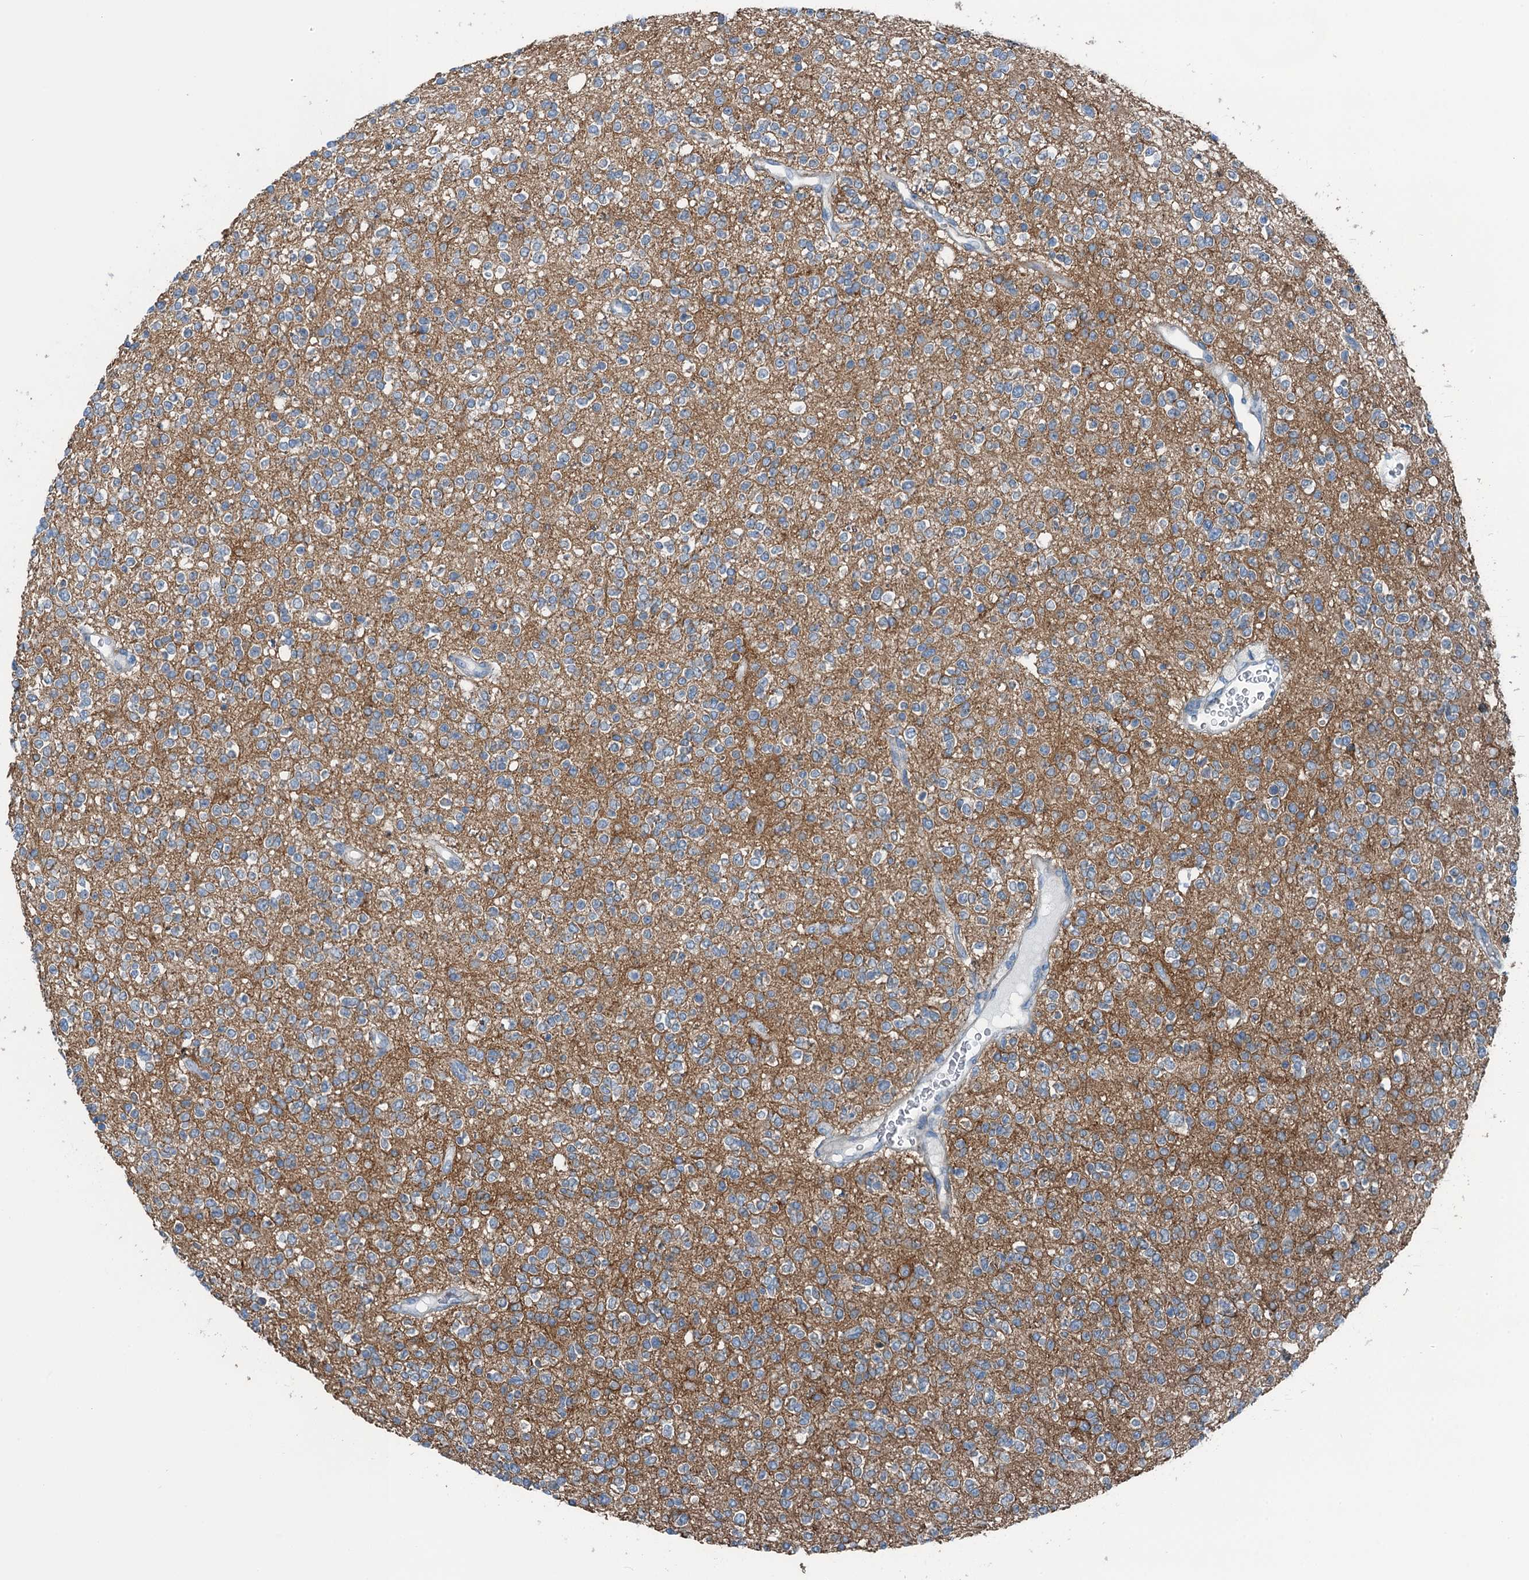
{"staining": {"intensity": "negative", "quantity": "none", "location": "none"}, "tissue": "glioma", "cell_type": "Tumor cells", "image_type": "cancer", "snomed": [{"axis": "morphology", "description": "Glioma, malignant, High grade"}, {"axis": "topography", "description": "Brain"}], "caption": "Malignant glioma (high-grade) stained for a protein using IHC exhibits no staining tumor cells.", "gene": "TMOD2", "patient": {"sex": "male", "age": 34}}